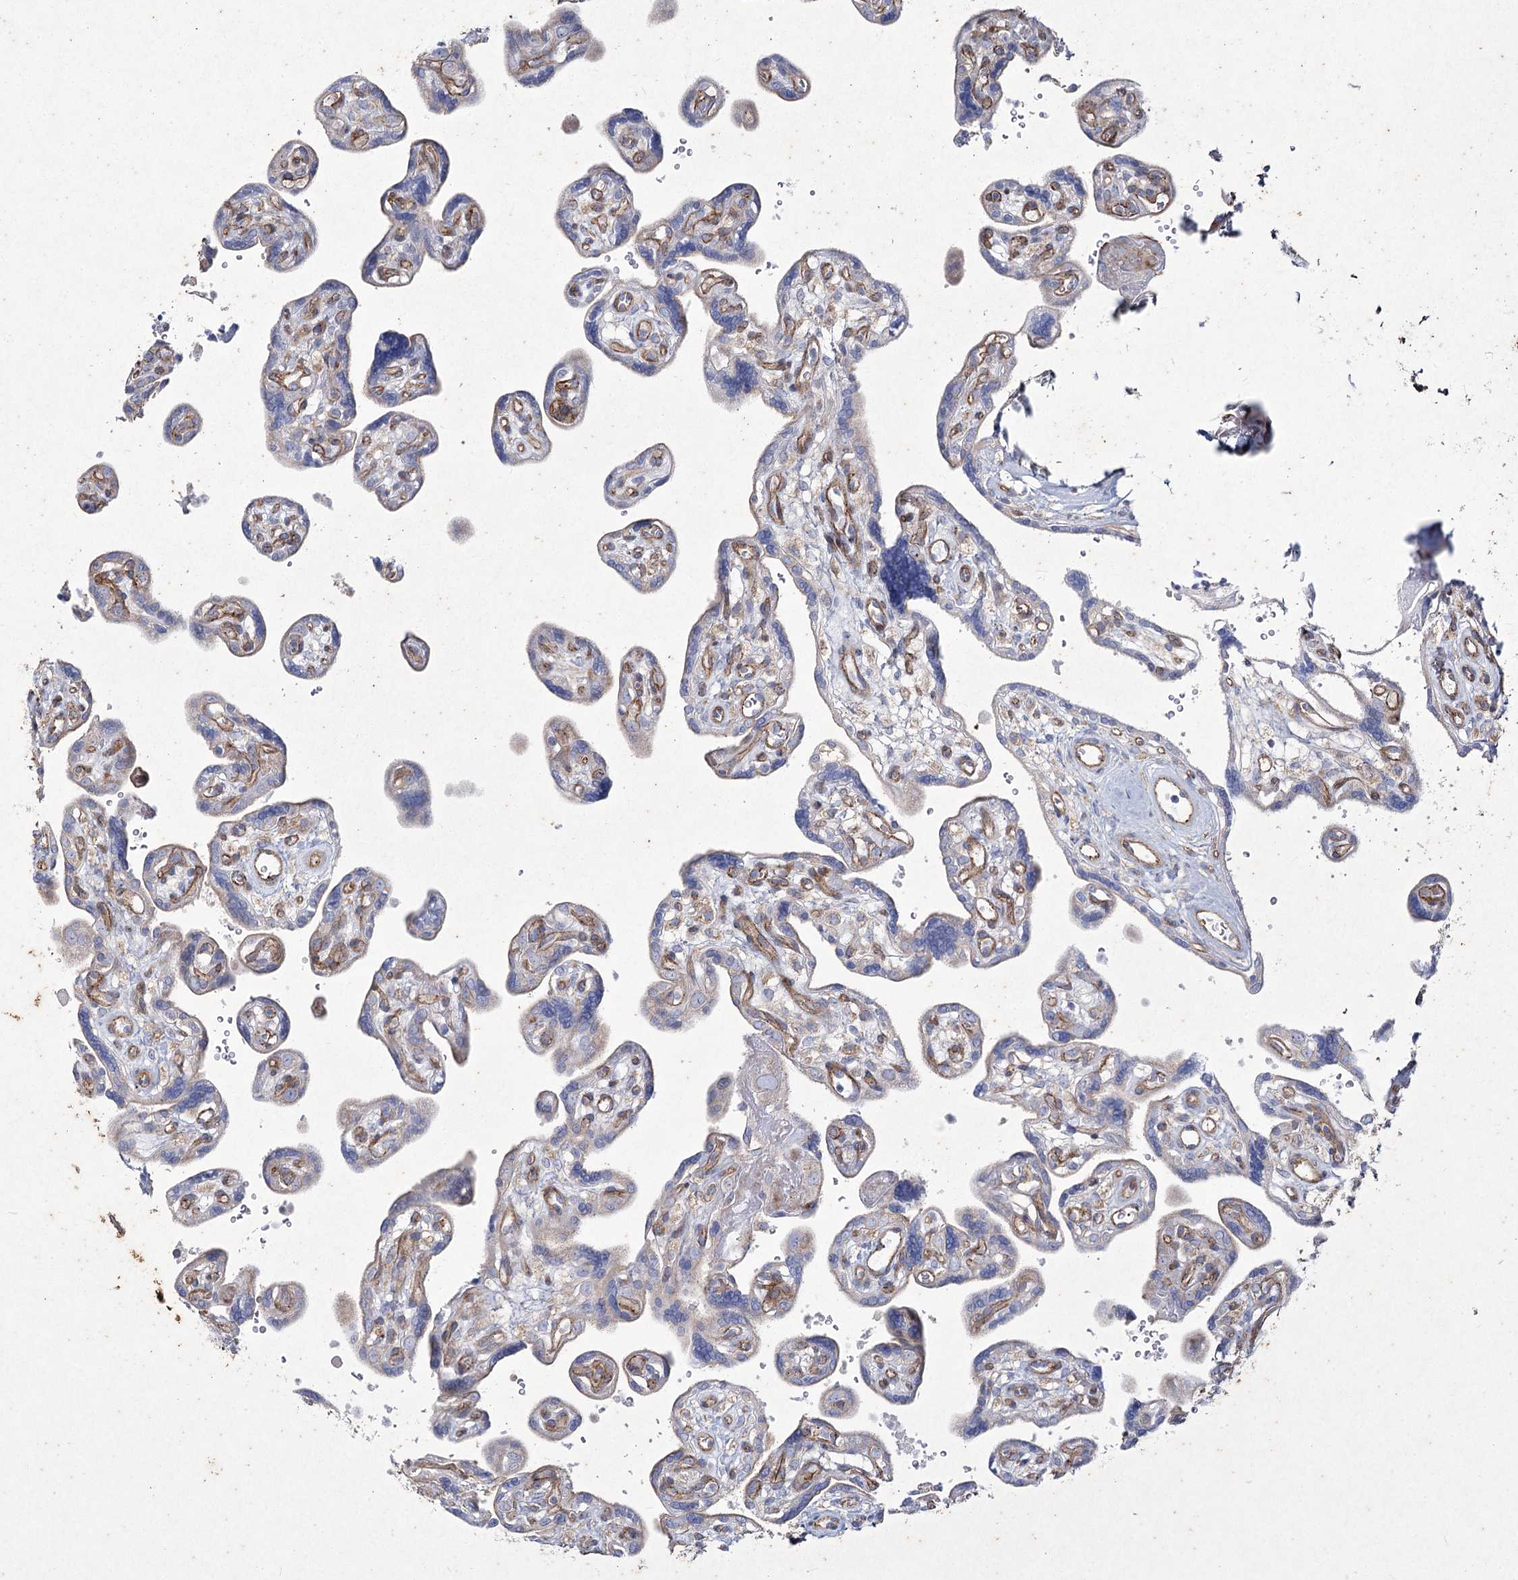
{"staining": {"intensity": "moderate", "quantity": "<25%", "location": "cytoplasmic/membranous"}, "tissue": "placenta", "cell_type": "Trophoblastic cells", "image_type": "normal", "snomed": [{"axis": "morphology", "description": "Normal tissue, NOS"}, {"axis": "topography", "description": "Placenta"}], "caption": "Protein expression analysis of normal human placenta reveals moderate cytoplasmic/membranous expression in about <25% of trophoblastic cells.", "gene": "LDLRAD3", "patient": {"sex": "female", "age": 39}}